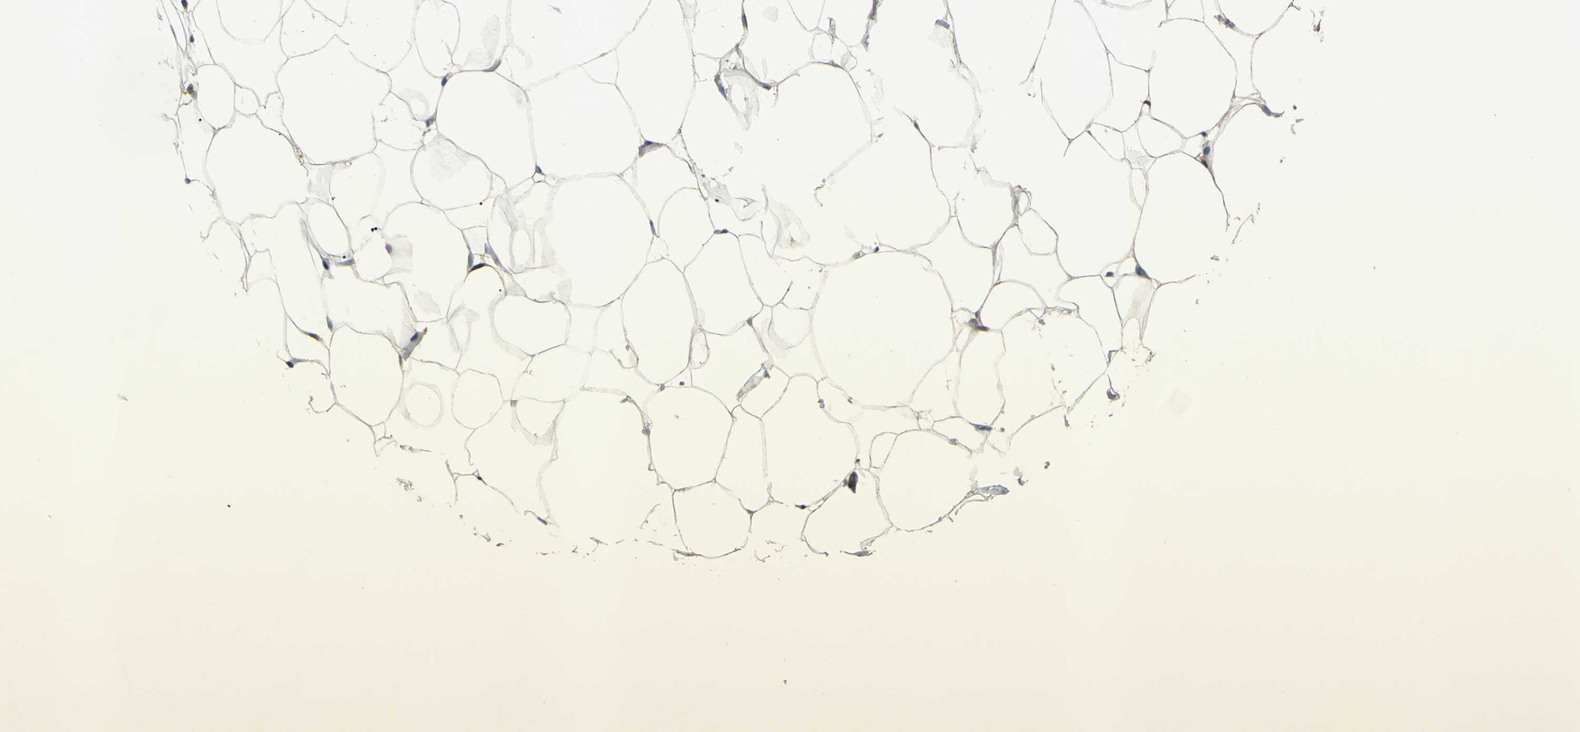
{"staining": {"intensity": "weak", "quantity": "25%-75%", "location": "cytoplasmic/membranous"}, "tissue": "adipose tissue", "cell_type": "Adipocytes", "image_type": "normal", "snomed": [{"axis": "morphology", "description": "Normal tissue, NOS"}, {"axis": "topography", "description": "Breast"}, {"axis": "topography", "description": "Adipose tissue"}], "caption": "Adipocytes reveal weak cytoplasmic/membranous expression in about 25%-75% of cells in benign adipose tissue. Using DAB (3,3'-diaminobenzidine) (brown) and hematoxylin (blue) stains, captured at high magnification using brightfield microscopy.", "gene": "CD164", "patient": {"sex": "female", "age": 25}}